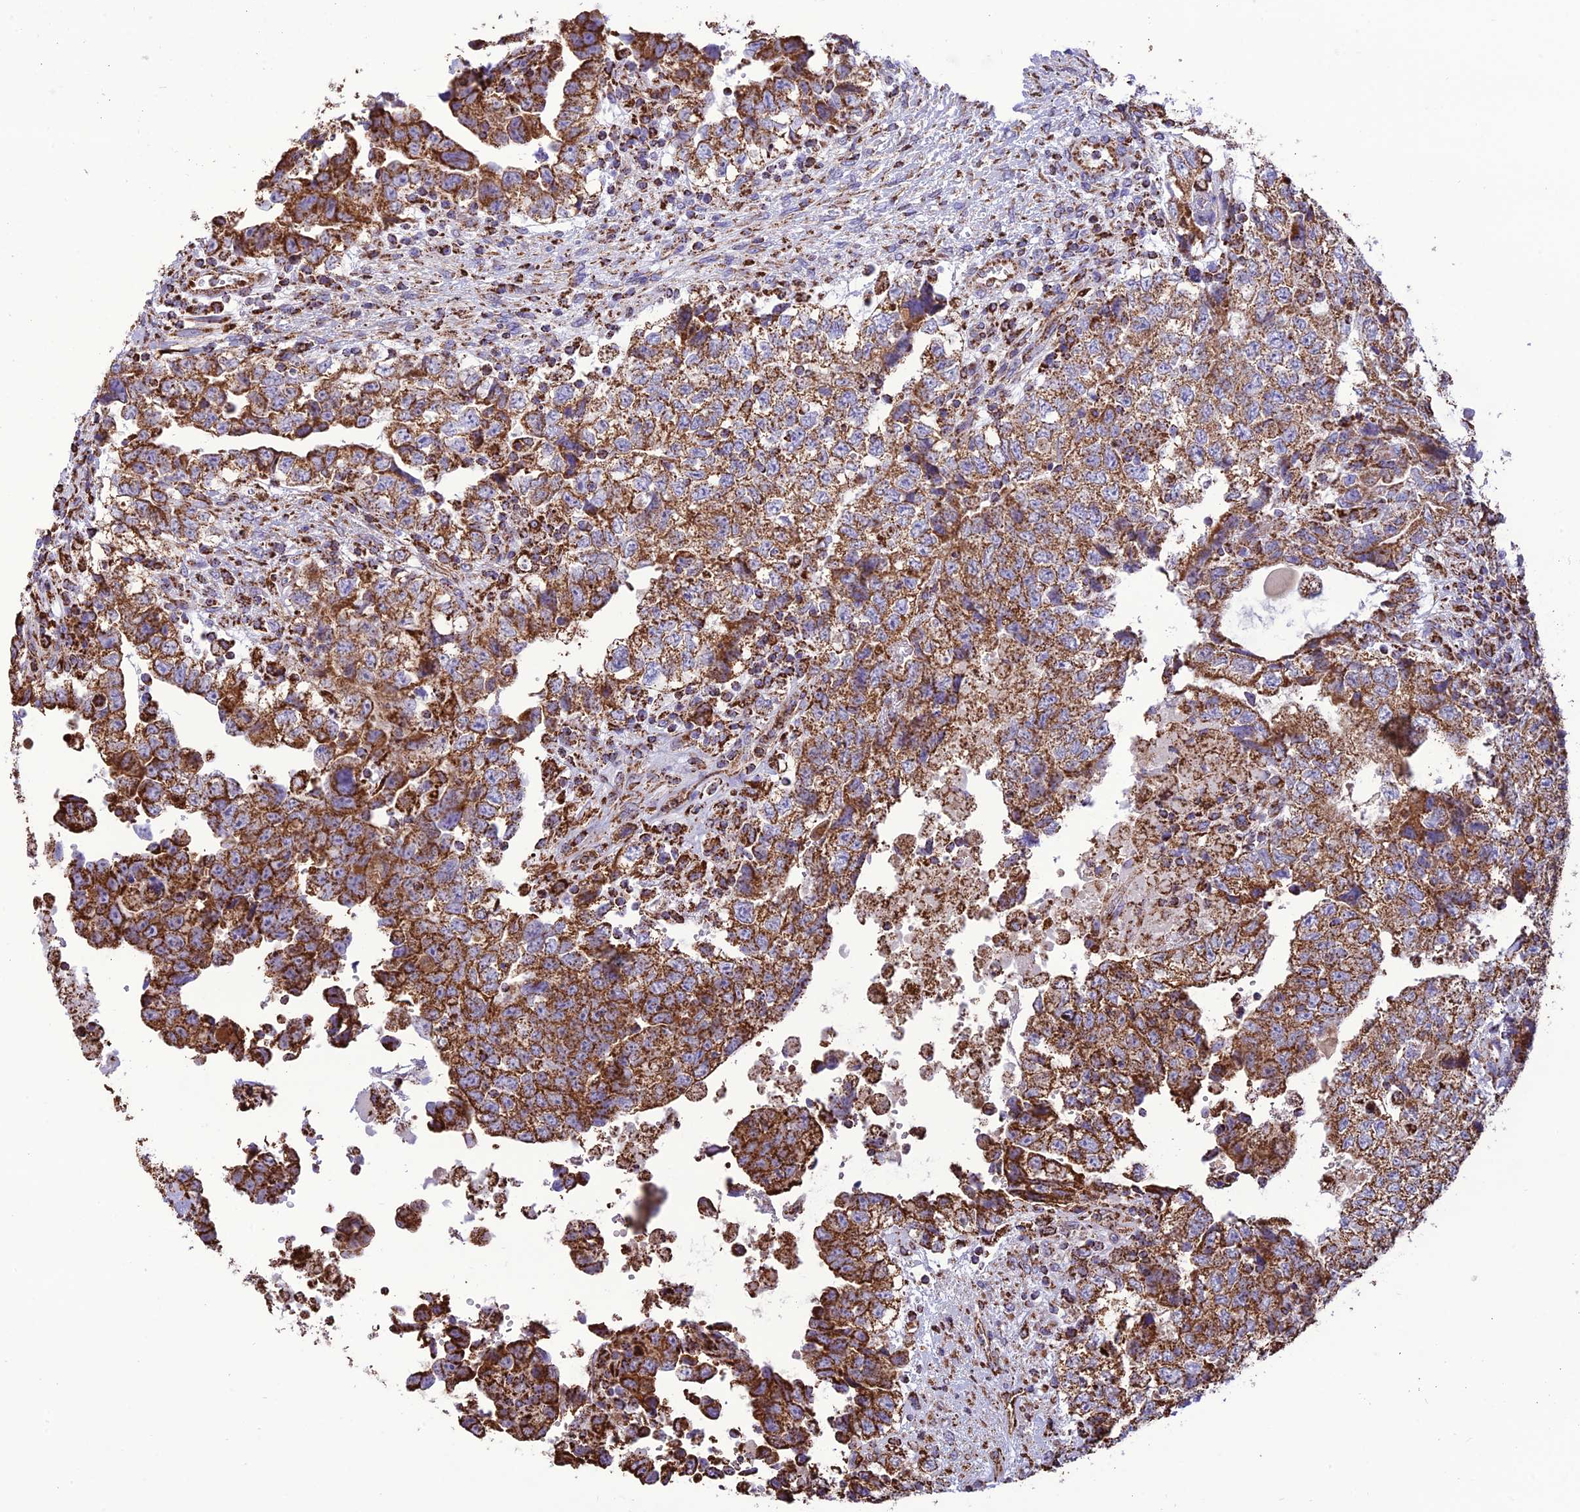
{"staining": {"intensity": "strong", "quantity": ">75%", "location": "cytoplasmic/membranous"}, "tissue": "testis cancer", "cell_type": "Tumor cells", "image_type": "cancer", "snomed": [{"axis": "morphology", "description": "Carcinoma, Embryonal, NOS"}, {"axis": "topography", "description": "Testis"}], "caption": "A brown stain shows strong cytoplasmic/membranous expression of a protein in human testis cancer (embryonal carcinoma) tumor cells. The staining was performed using DAB (3,3'-diaminobenzidine), with brown indicating positive protein expression. Nuclei are stained blue with hematoxylin.", "gene": "NDUFAF1", "patient": {"sex": "male", "age": 37}}